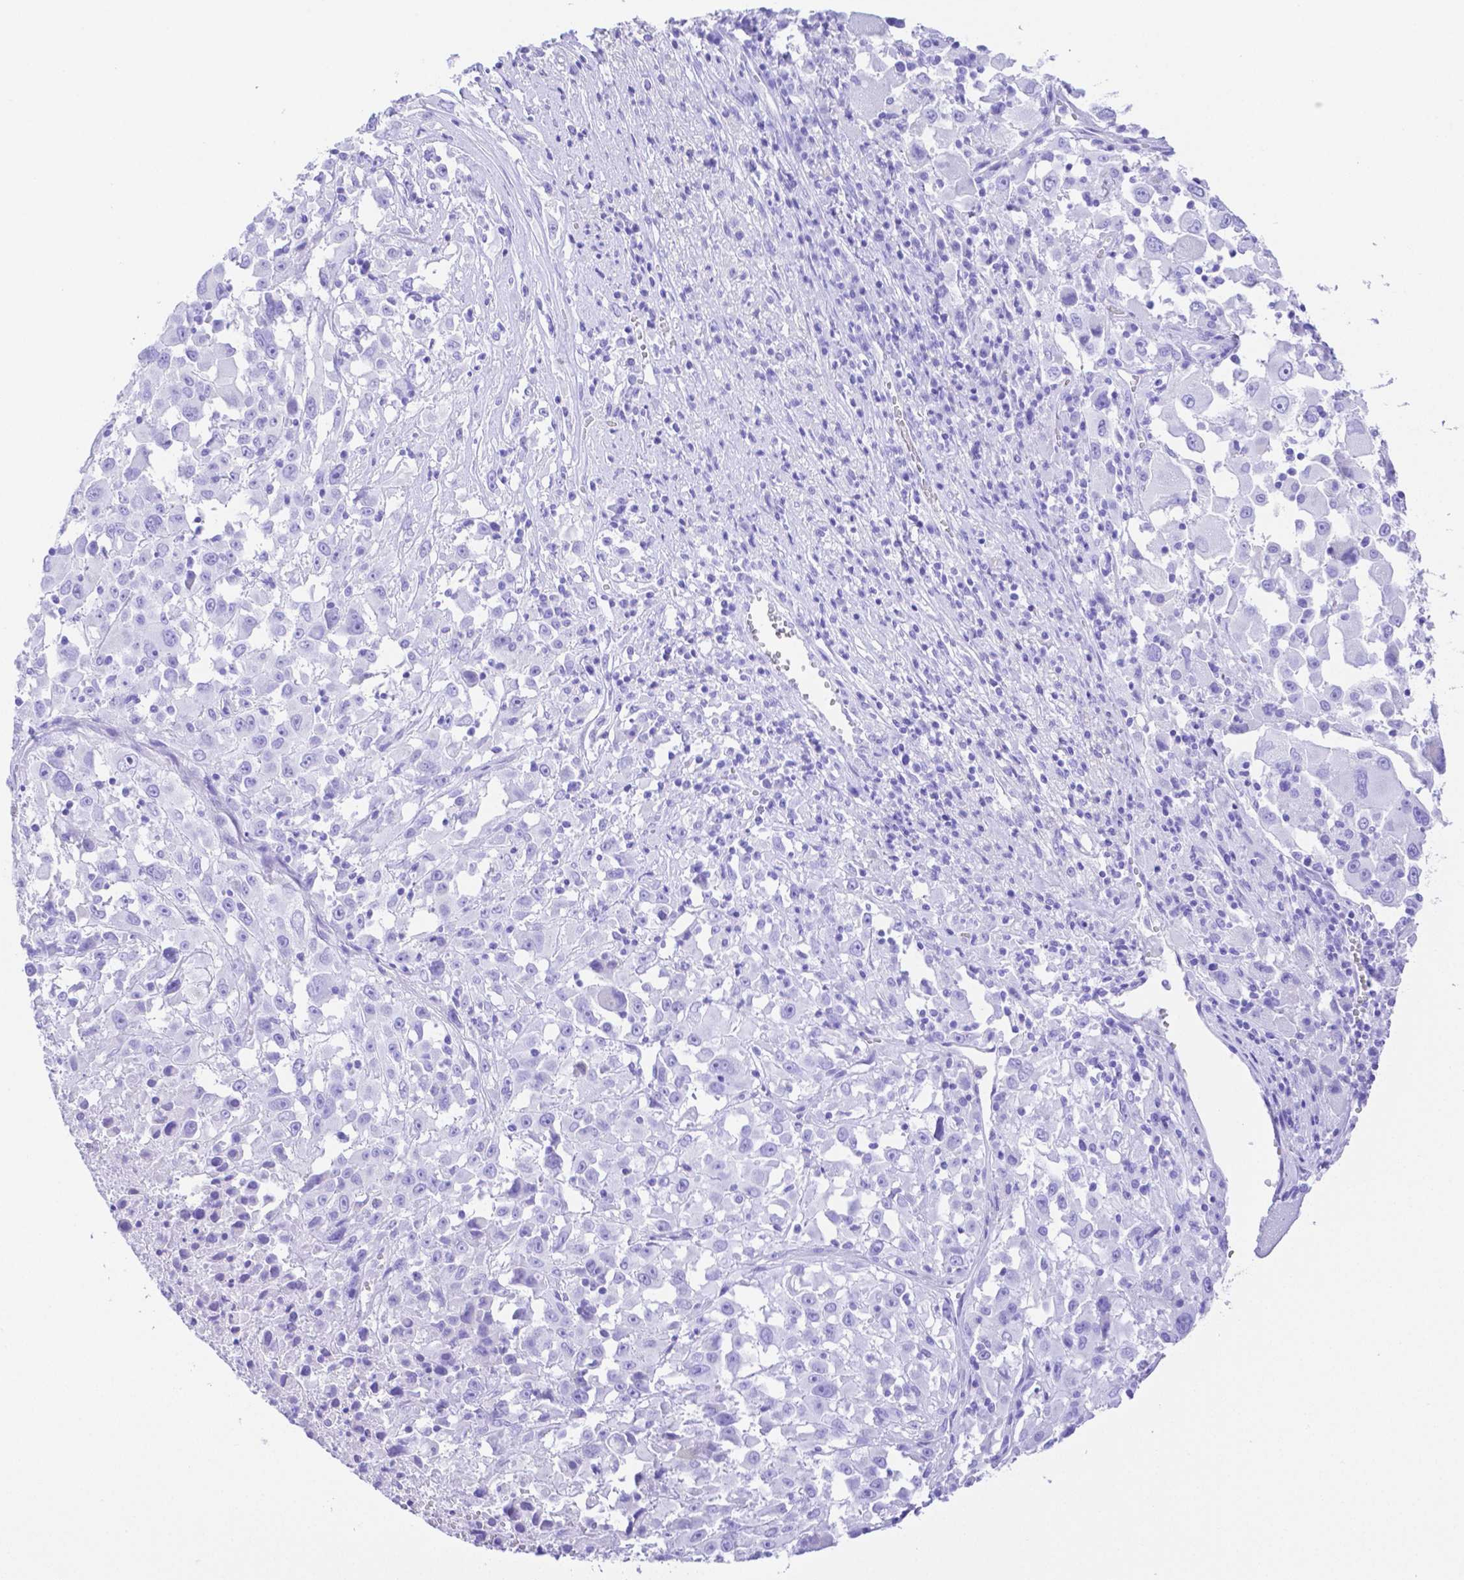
{"staining": {"intensity": "negative", "quantity": "none", "location": "none"}, "tissue": "melanoma", "cell_type": "Tumor cells", "image_type": "cancer", "snomed": [{"axis": "morphology", "description": "Malignant melanoma, Metastatic site"}, {"axis": "topography", "description": "Soft tissue"}], "caption": "IHC of malignant melanoma (metastatic site) demonstrates no expression in tumor cells.", "gene": "SMR3A", "patient": {"sex": "male", "age": 50}}